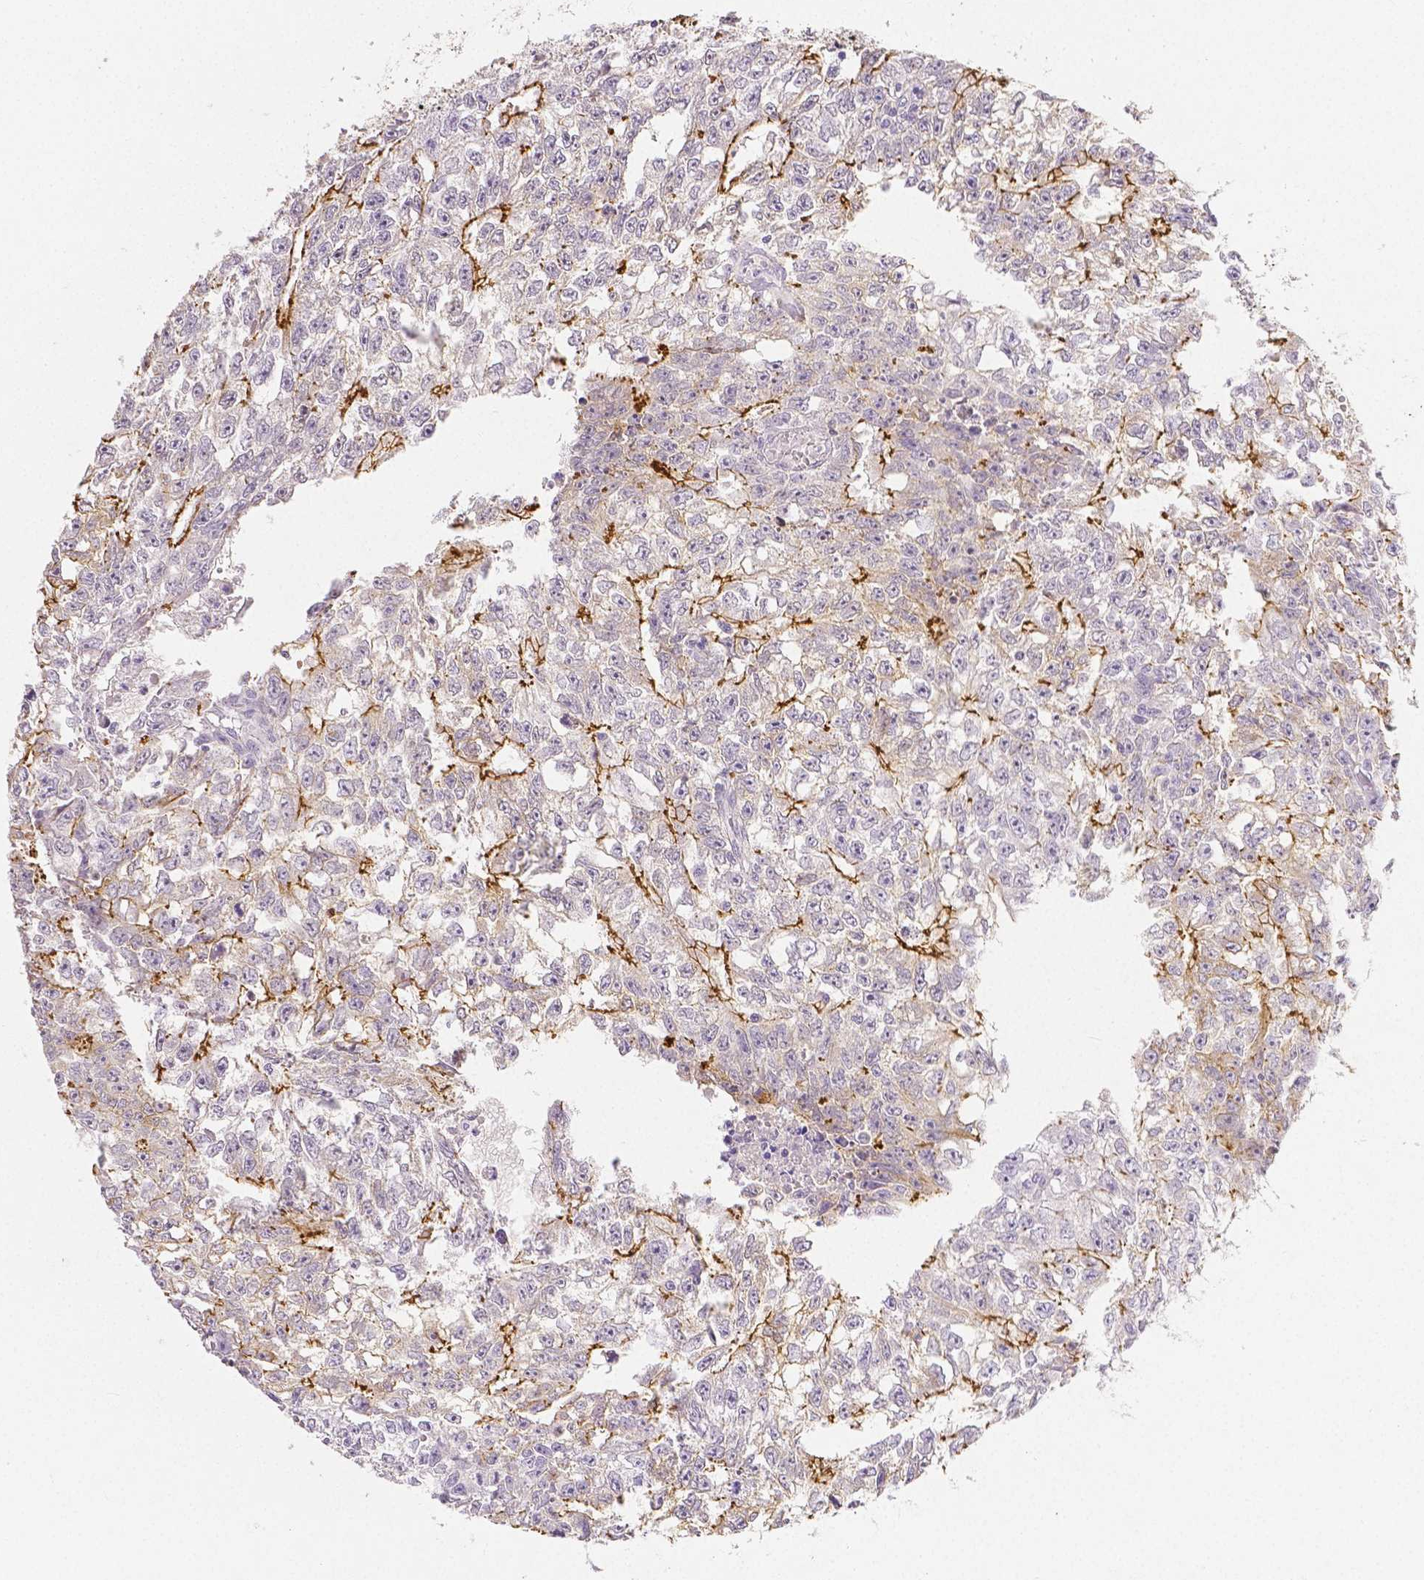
{"staining": {"intensity": "moderate", "quantity": "25%-75%", "location": "cytoplasmic/membranous"}, "tissue": "testis cancer", "cell_type": "Tumor cells", "image_type": "cancer", "snomed": [{"axis": "morphology", "description": "Carcinoma, Embryonal, NOS"}, {"axis": "morphology", "description": "Teratoma, malignant, NOS"}, {"axis": "topography", "description": "Testis"}], "caption": "Immunohistochemical staining of testis cancer (embryonal carcinoma) shows medium levels of moderate cytoplasmic/membranous positivity in approximately 25%-75% of tumor cells.", "gene": "OCLN", "patient": {"sex": "male", "age": 24}}